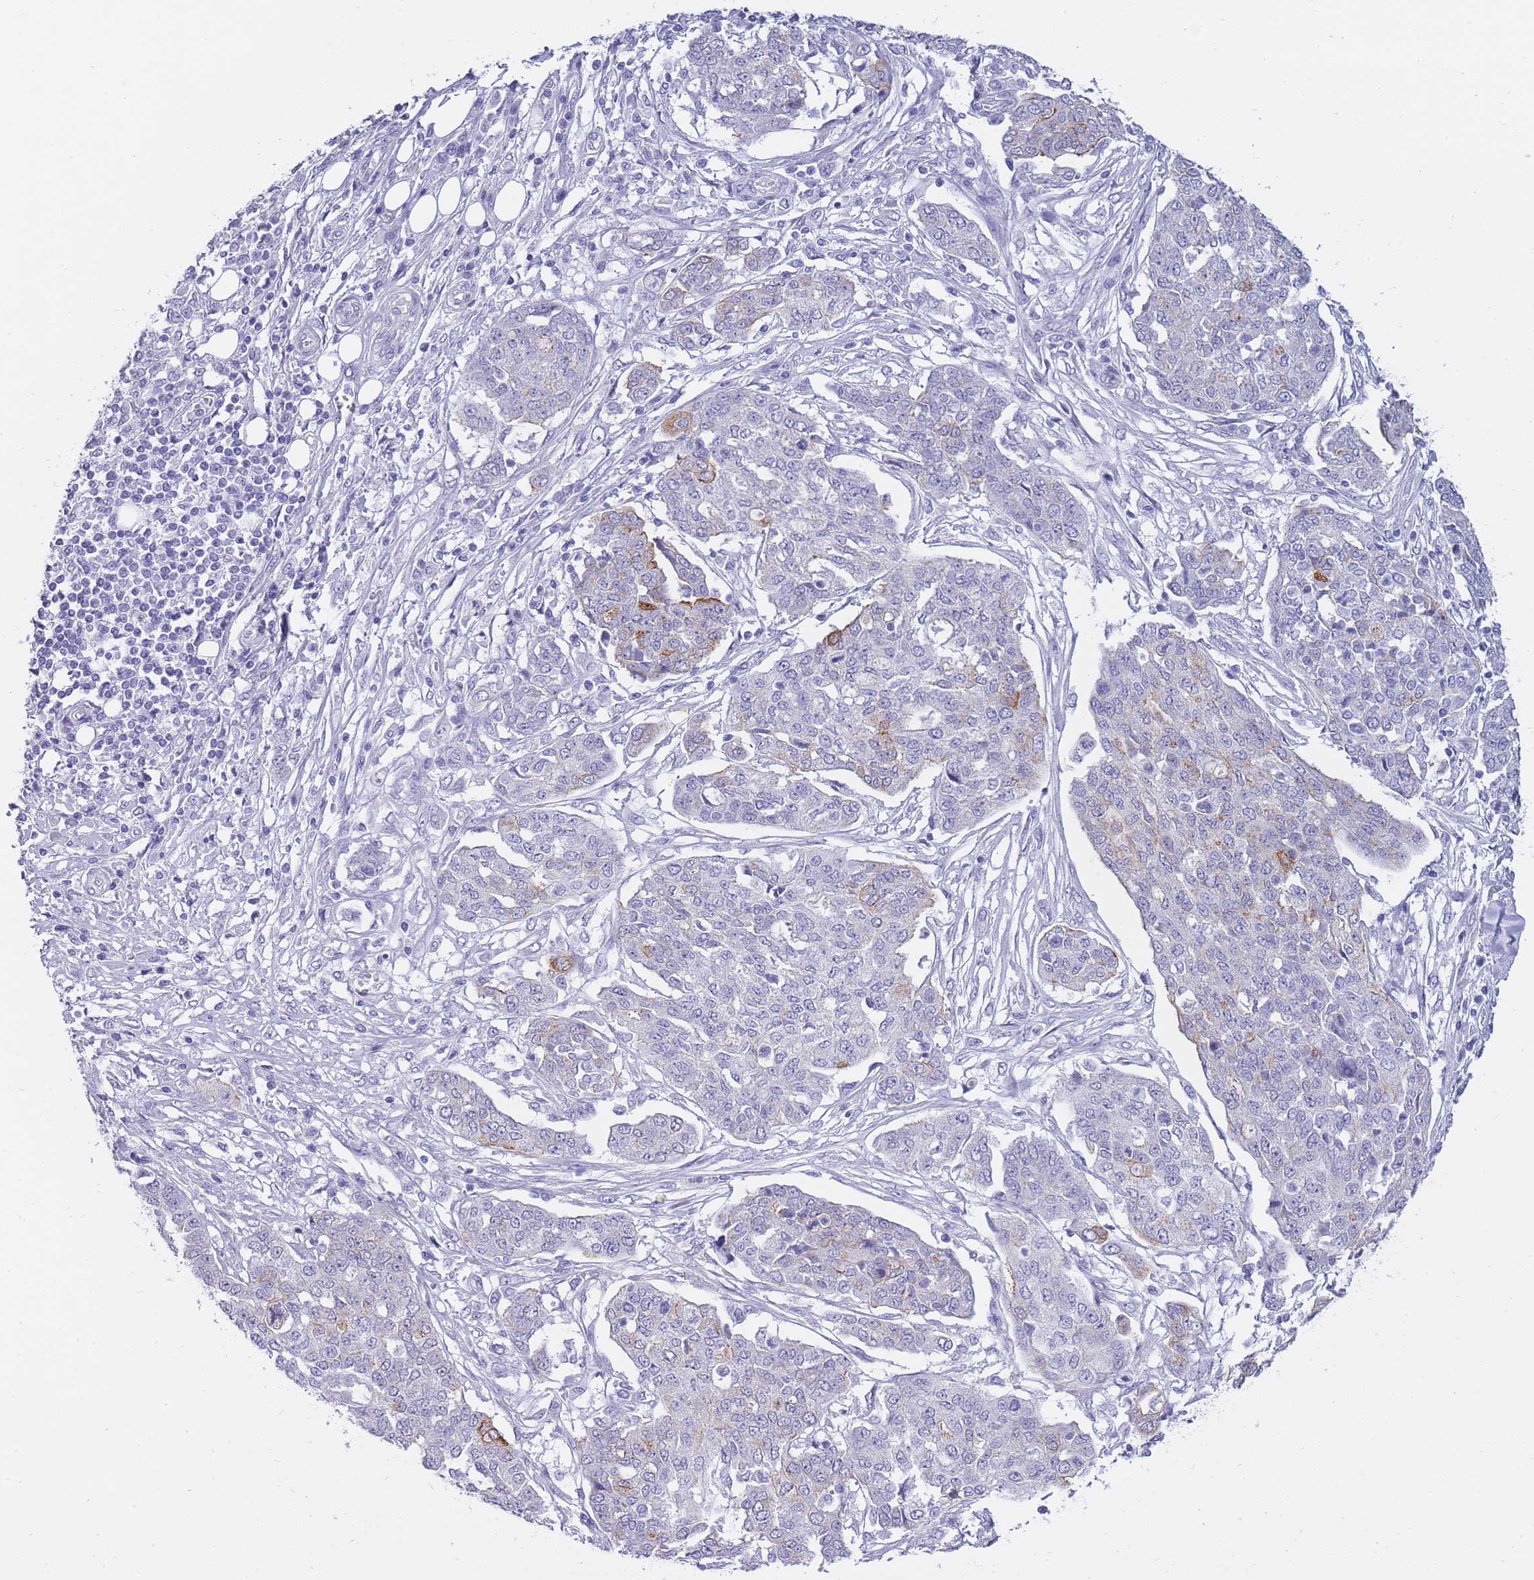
{"staining": {"intensity": "strong", "quantity": "<25%", "location": "cytoplasmic/membranous"}, "tissue": "ovarian cancer", "cell_type": "Tumor cells", "image_type": "cancer", "snomed": [{"axis": "morphology", "description": "Cystadenocarcinoma, serous, NOS"}, {"axis": "topography", "description": "Soft tissue"}, {"axis": "topography", "description": "Ovary"}], "caption": "Protein staining of ovarian serous cystadenocarcinoma tissue exhibits strong cytoplasmic/membranous staining in about <25% of tumor cells. Nuclei are stained in blue.", "gene": "FRAT2", "patient": {"sex": "female", "age": 57}}